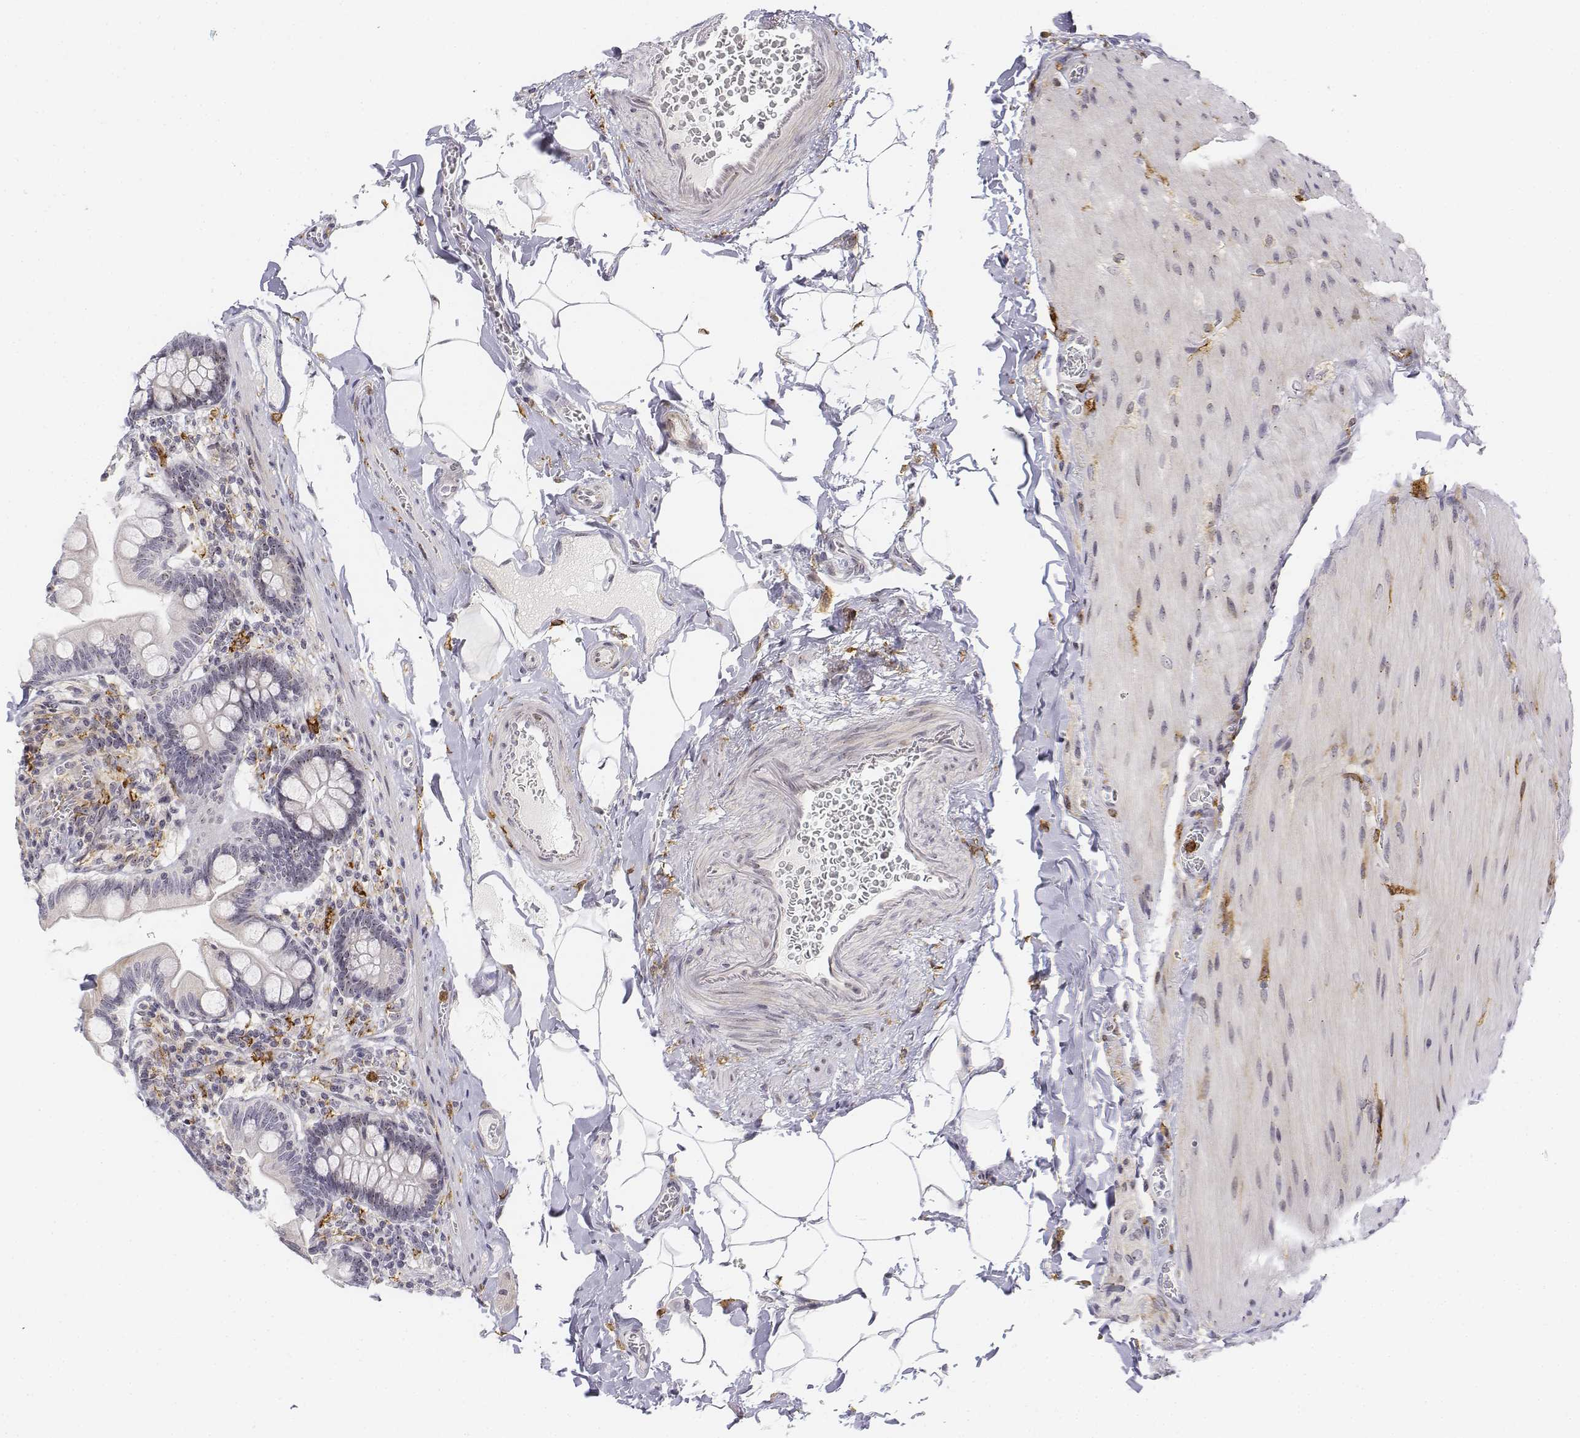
{"staining": {"intensity": "negative", "quantity": "none", "location": "none"}, "tissue": "small intestine", "cell_type": "Glandular cells", "image_type": "normal", "snomed": [{"axis": "morphology", "description": "Normal tissue, NOS"}, {"axis": "topography", "description": "Small intestine"}], "caption": "Unremarkable small intestine was stained to show a protein in brown. There is no significant staining in glandular cells. Brightfield microscopy of immunohistochemistry (IHC) stained with DAB (brown) and hematoxylin (blue), captured at high magnification.", "gene": "CD14", "patient": {"sex": "female", "age": 56}}